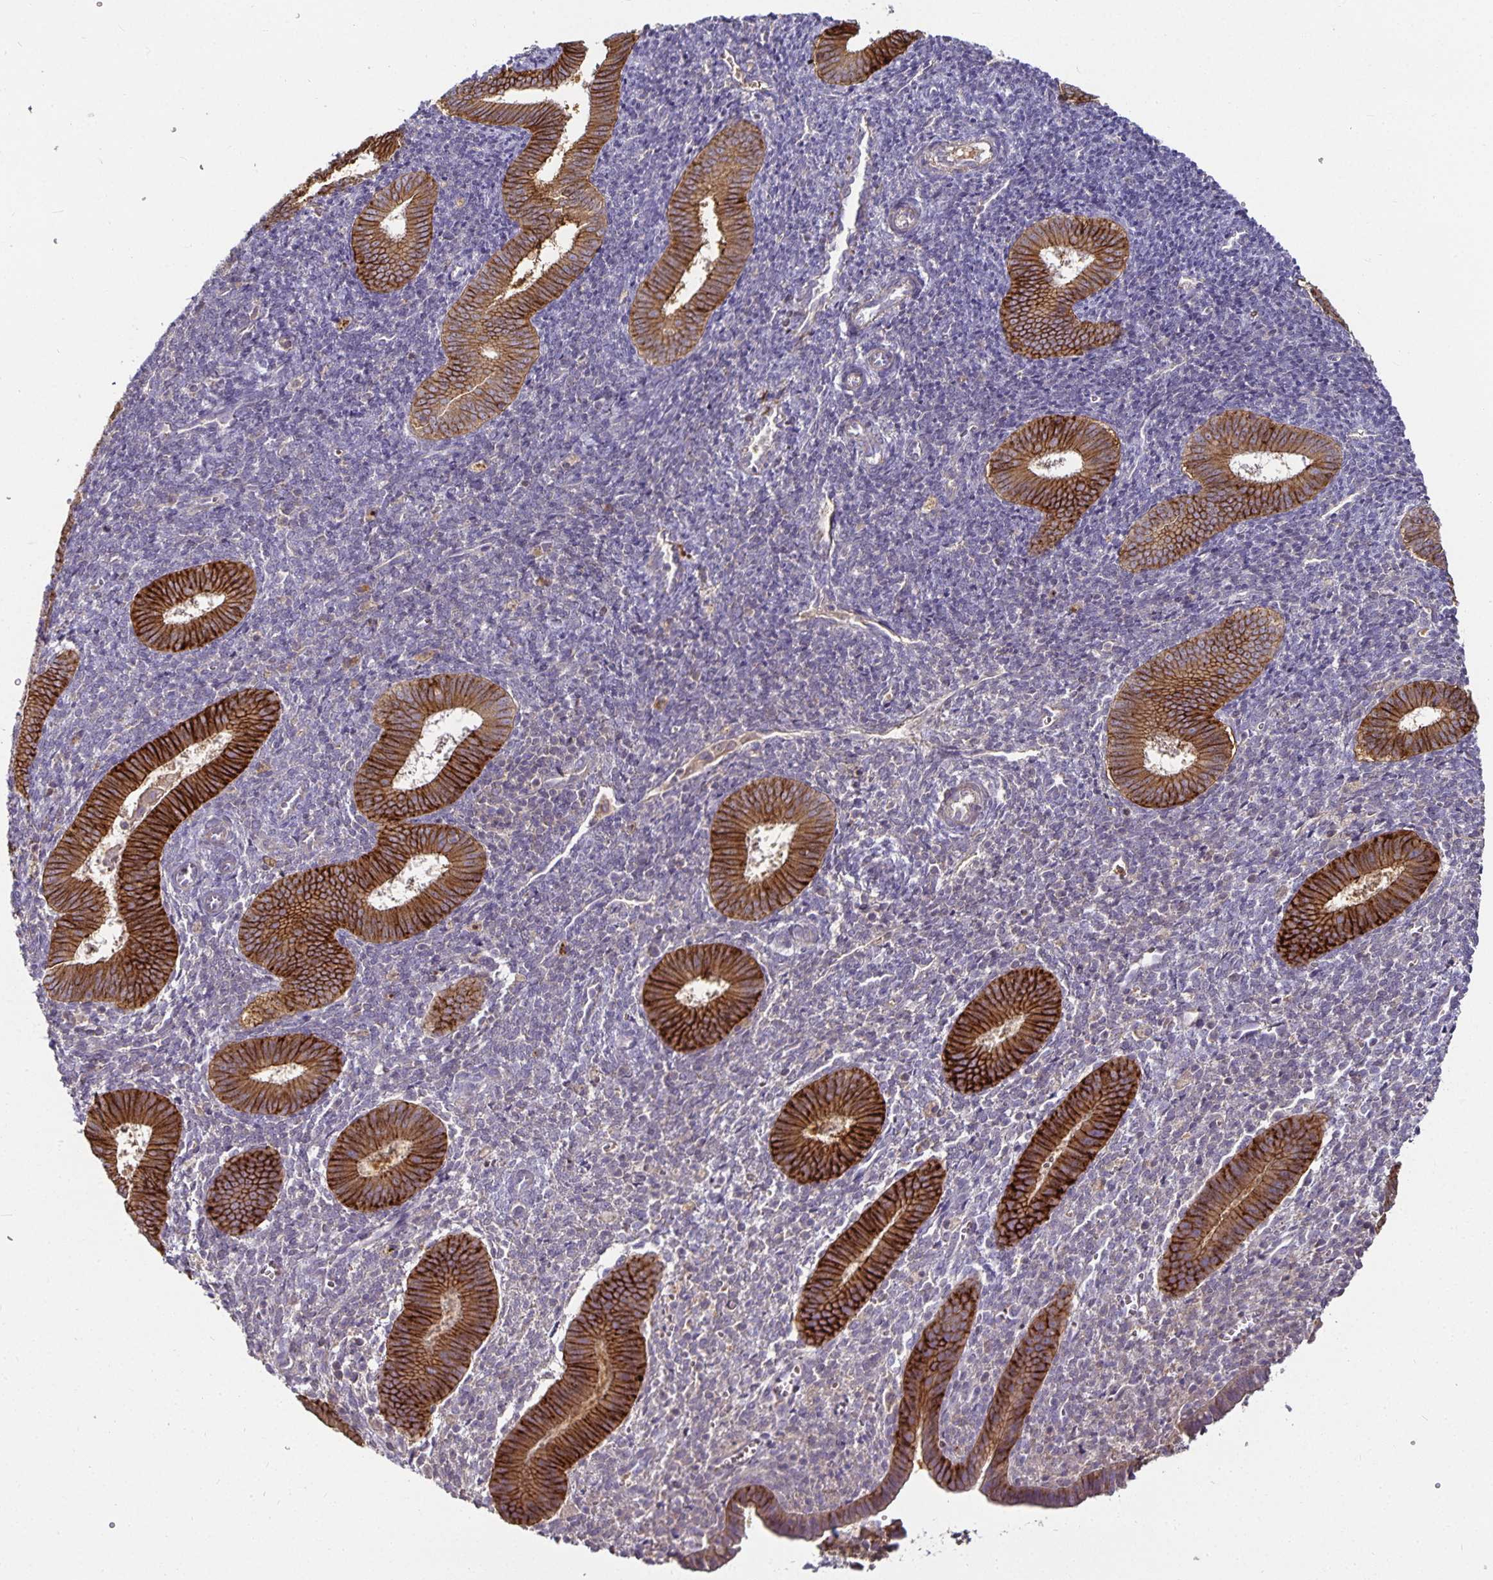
{"staining": {"intensity": "negative", "quantity": "none", "location": "none"}, "tissue": "endometrium", "cell_type": "Cells in endometrial stroma", "image_type": "normal", "snomed": [{"axis": "morphology", "description": "Normal tissue, NOS"}, {"axis": "topography", "description": "Endometrium"}], "caption": "A photomicrograph of endometrium stained for a protein exhibits no brown staining in cells in endometrial stroma.", "gene": "CA12", "patient": {"sex": "female", "age": 25}}